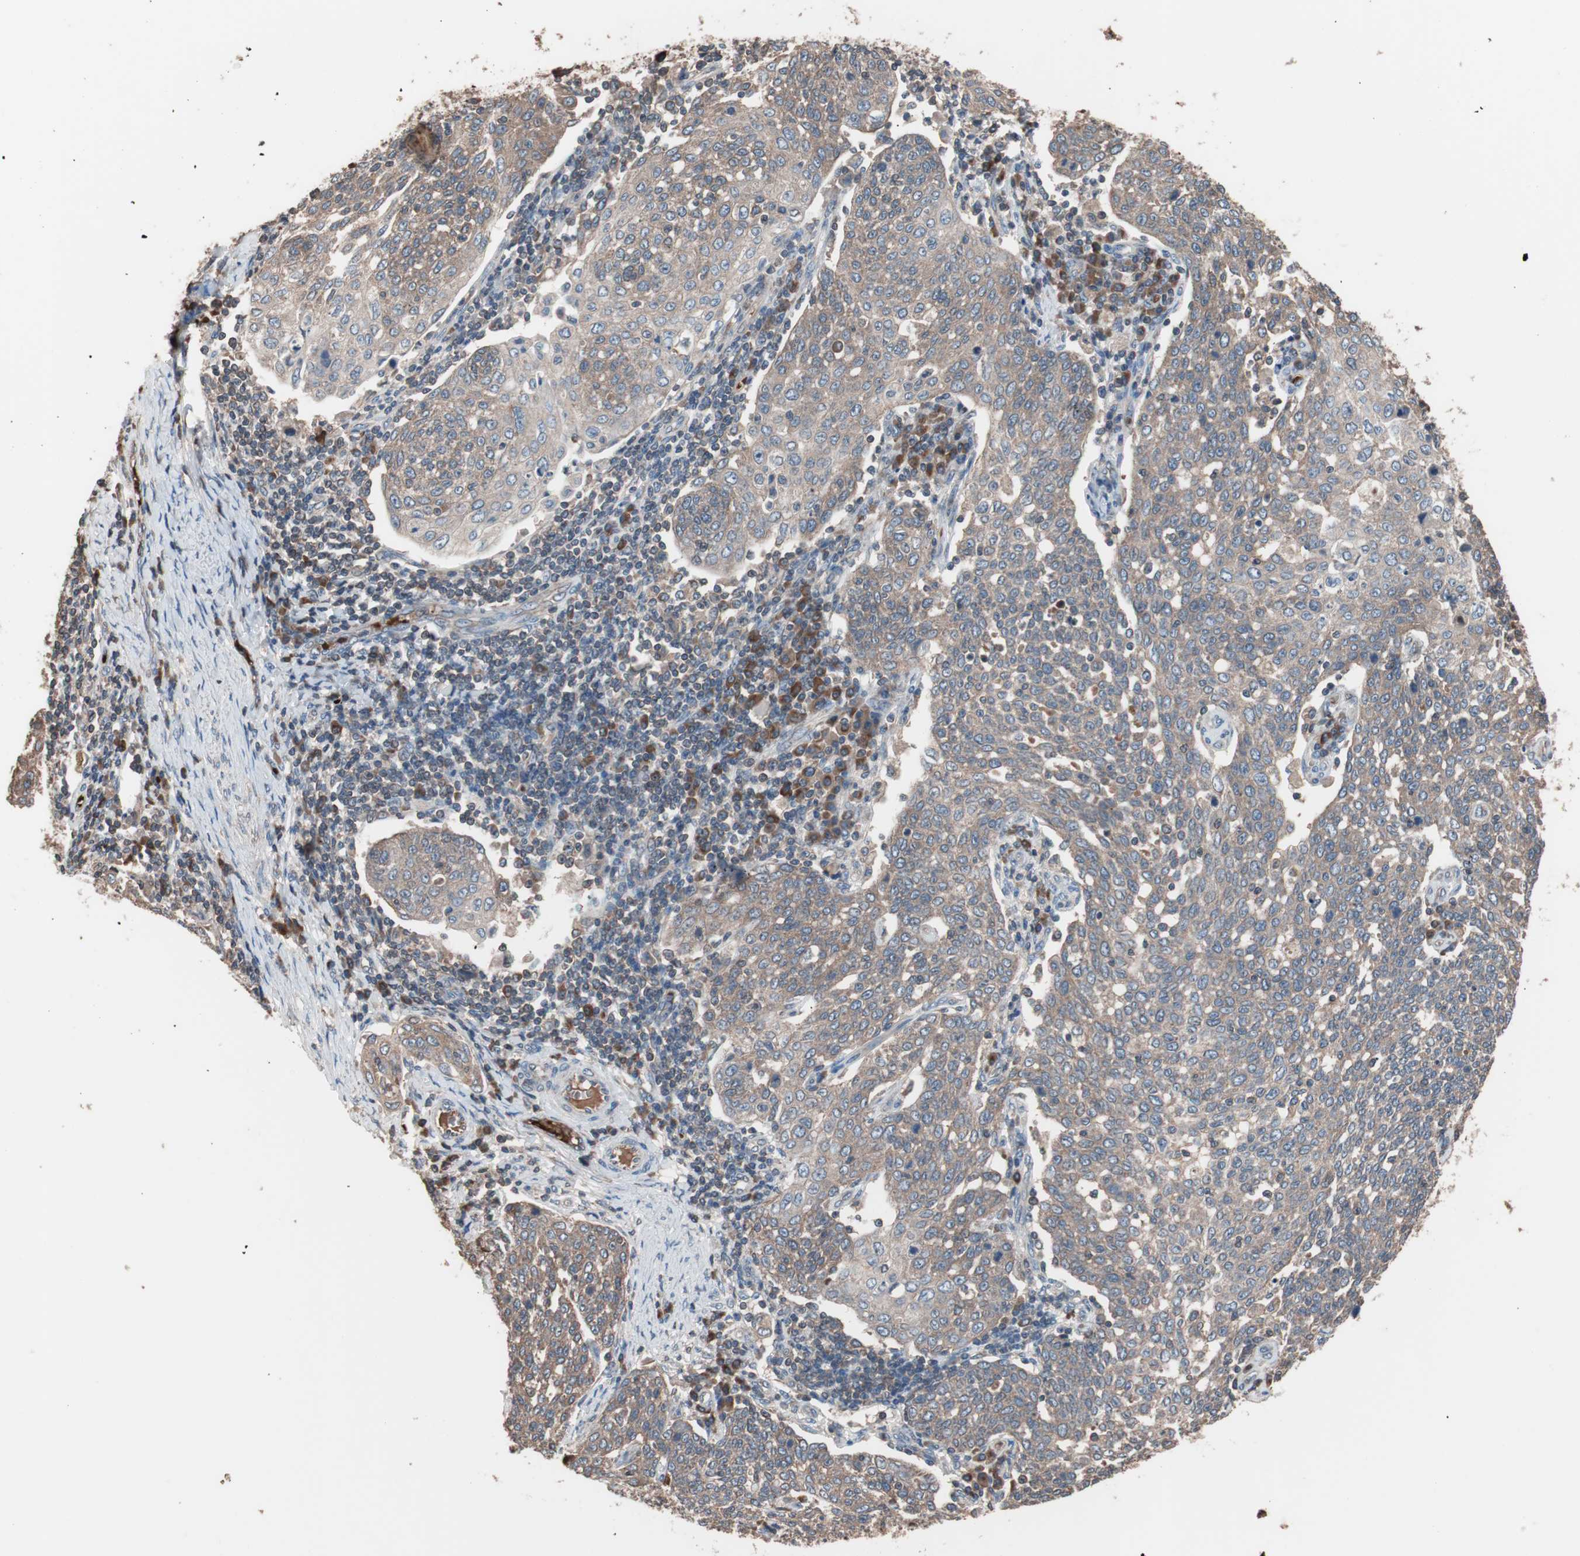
{"staining": {"intensity": "moderate", "quantity": ">75%", "location": "cytoplasmic/membranous"}, "tissue": "cervical cancer", "cell_type": "Tumor cells", "image_type": "cancer", "snomed": [{"axis": "morphology", "description": "Squamous cell carcinoma, NOS"}, {"axis": "topography", "description": "Cervix"}], "caption": "Cervical cancer was stained to show a protein in brown. There is medium levels of moderate cytoplasmic/membranous staining in about >75% of tumor cells. The staining was performed using DAB (3,3'-diaminobenzidine), with brown indicating positive protein expression. Nuclei are stained blue with hematoxylin.", "gene": "GLYCTK", "patient": {"sex": "female", "age": 34}}